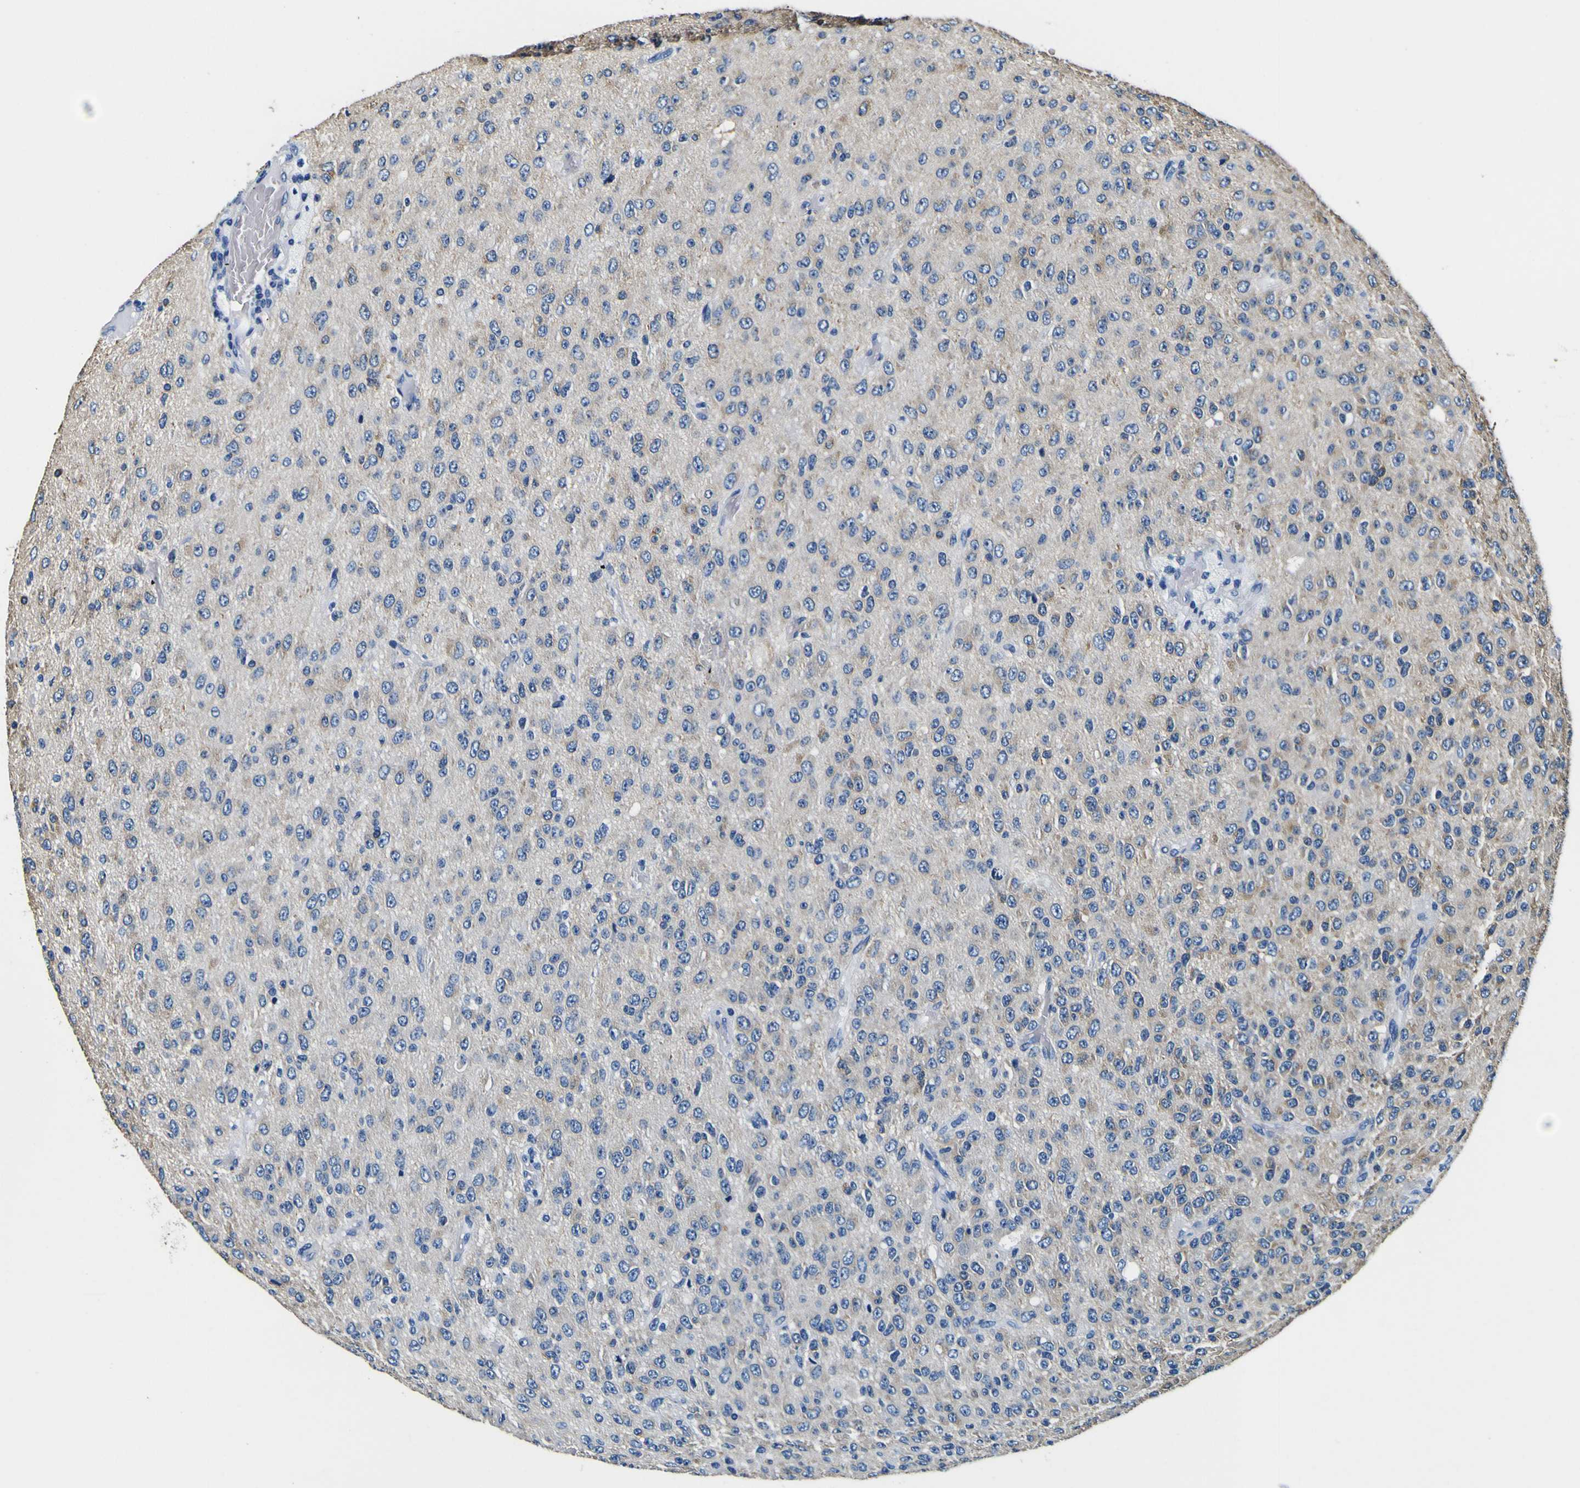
{"staining": {"intensity": "weak", "quantity": "25%-75%", "location": "cytoplasmic/membranous"}, "tissue": "glioma", "cell_type": "Tumor cells", "image_type": "cancer", "snomed": [{"axis": "morphology", "description": "Glioma, malignant, High grade"}, {"axis": "topography", "description": "pancreas cauda"}], "caption": "This image displays malignant glioma (high-grade) stained with immunohistochemistry (IHC) to label a protein in brown. The cytoplasmic/membranous of tumor cells show weak positivity for the protein. Nuclei are counter-stained blue.", "gene": "TUBA1B", "patient": {"sex": "male", "age": 60}}